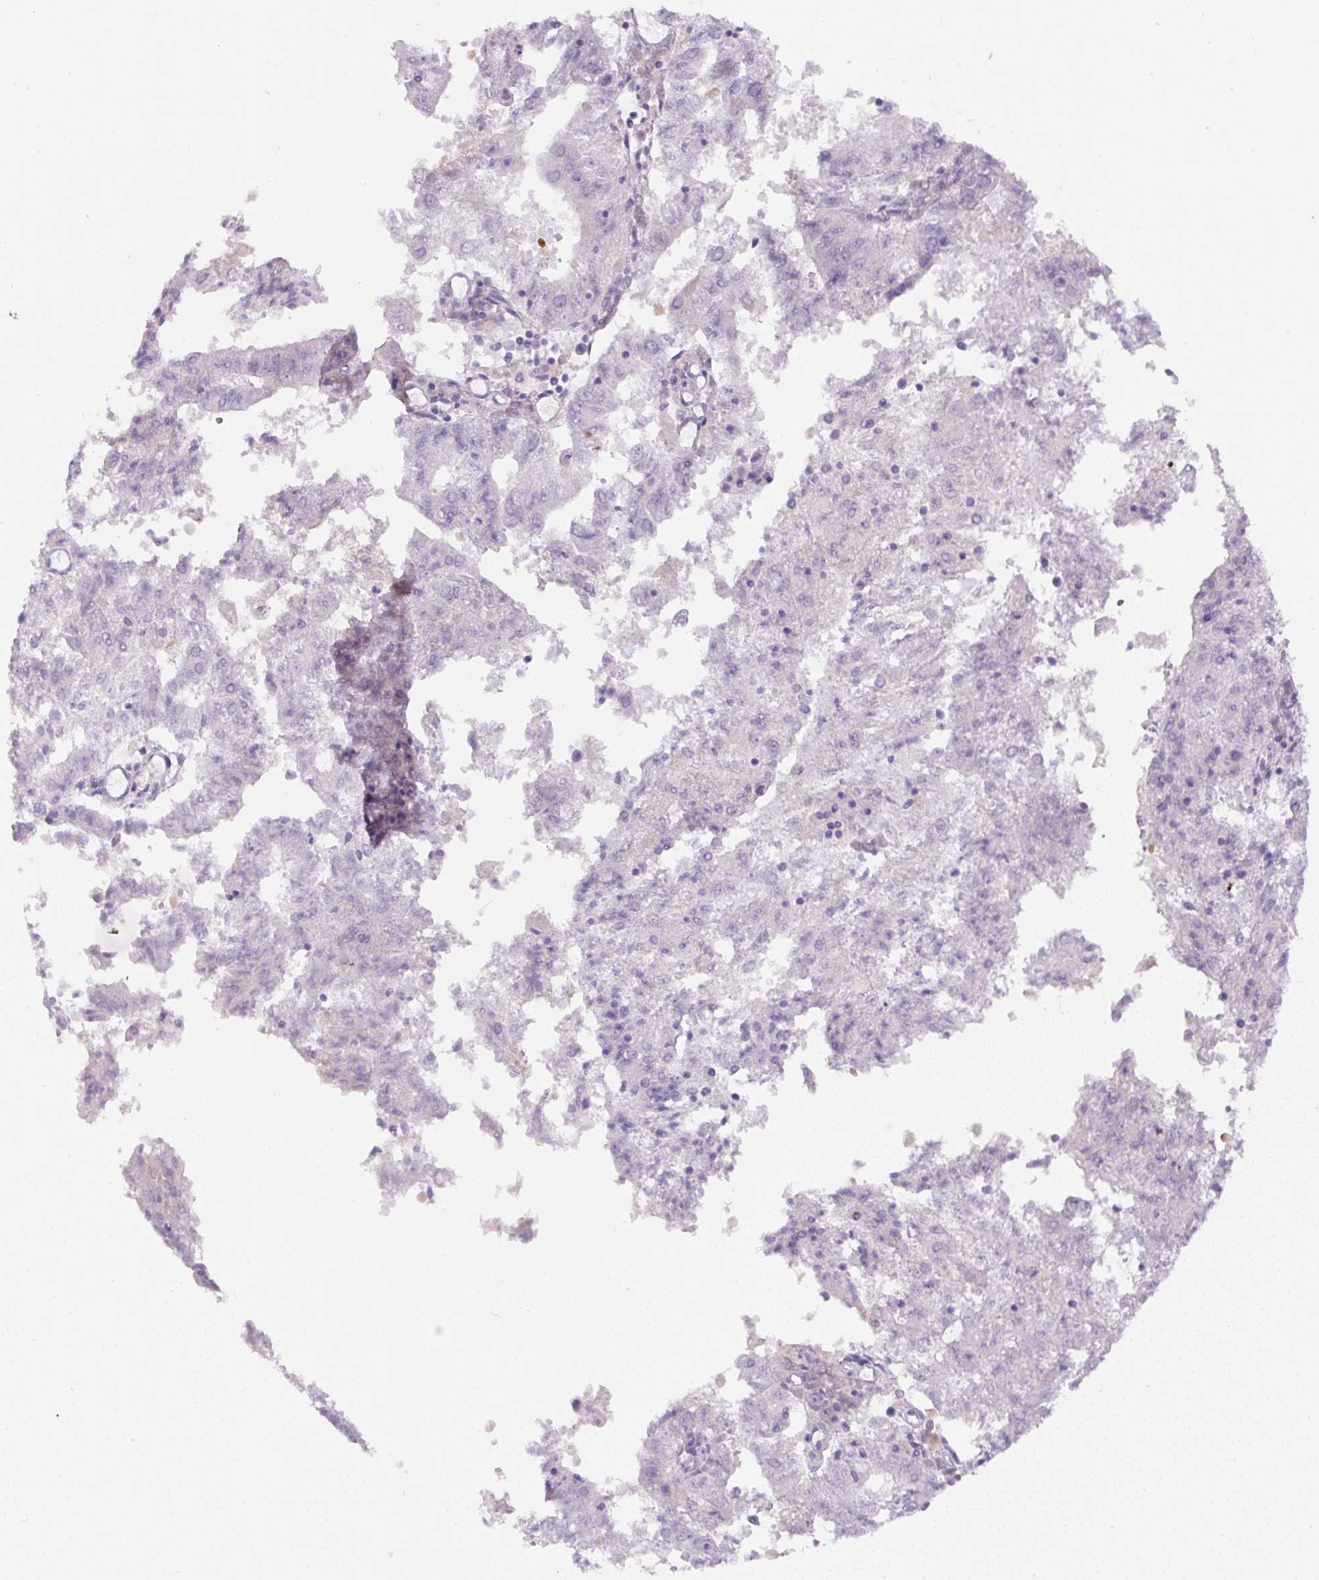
{"staining": {"intensity": "negative", "quantity": "none", "location": "none"}, "tissue": "endometrial cancer", "cell_type": "Tumor cells", "image_type": "cancer", "snomed": [{"axis": "morphology", "description": "Adenocarcinoma, NOS"}, {"axis": "topography", "description": "Endometrium"}], "caption": "This is an IHC image of adenocarcinoma (endometrial). There is no staining in tumor cells.", "gene": "B3GALT5", "patient": {"sex": "female", "age": 82}}